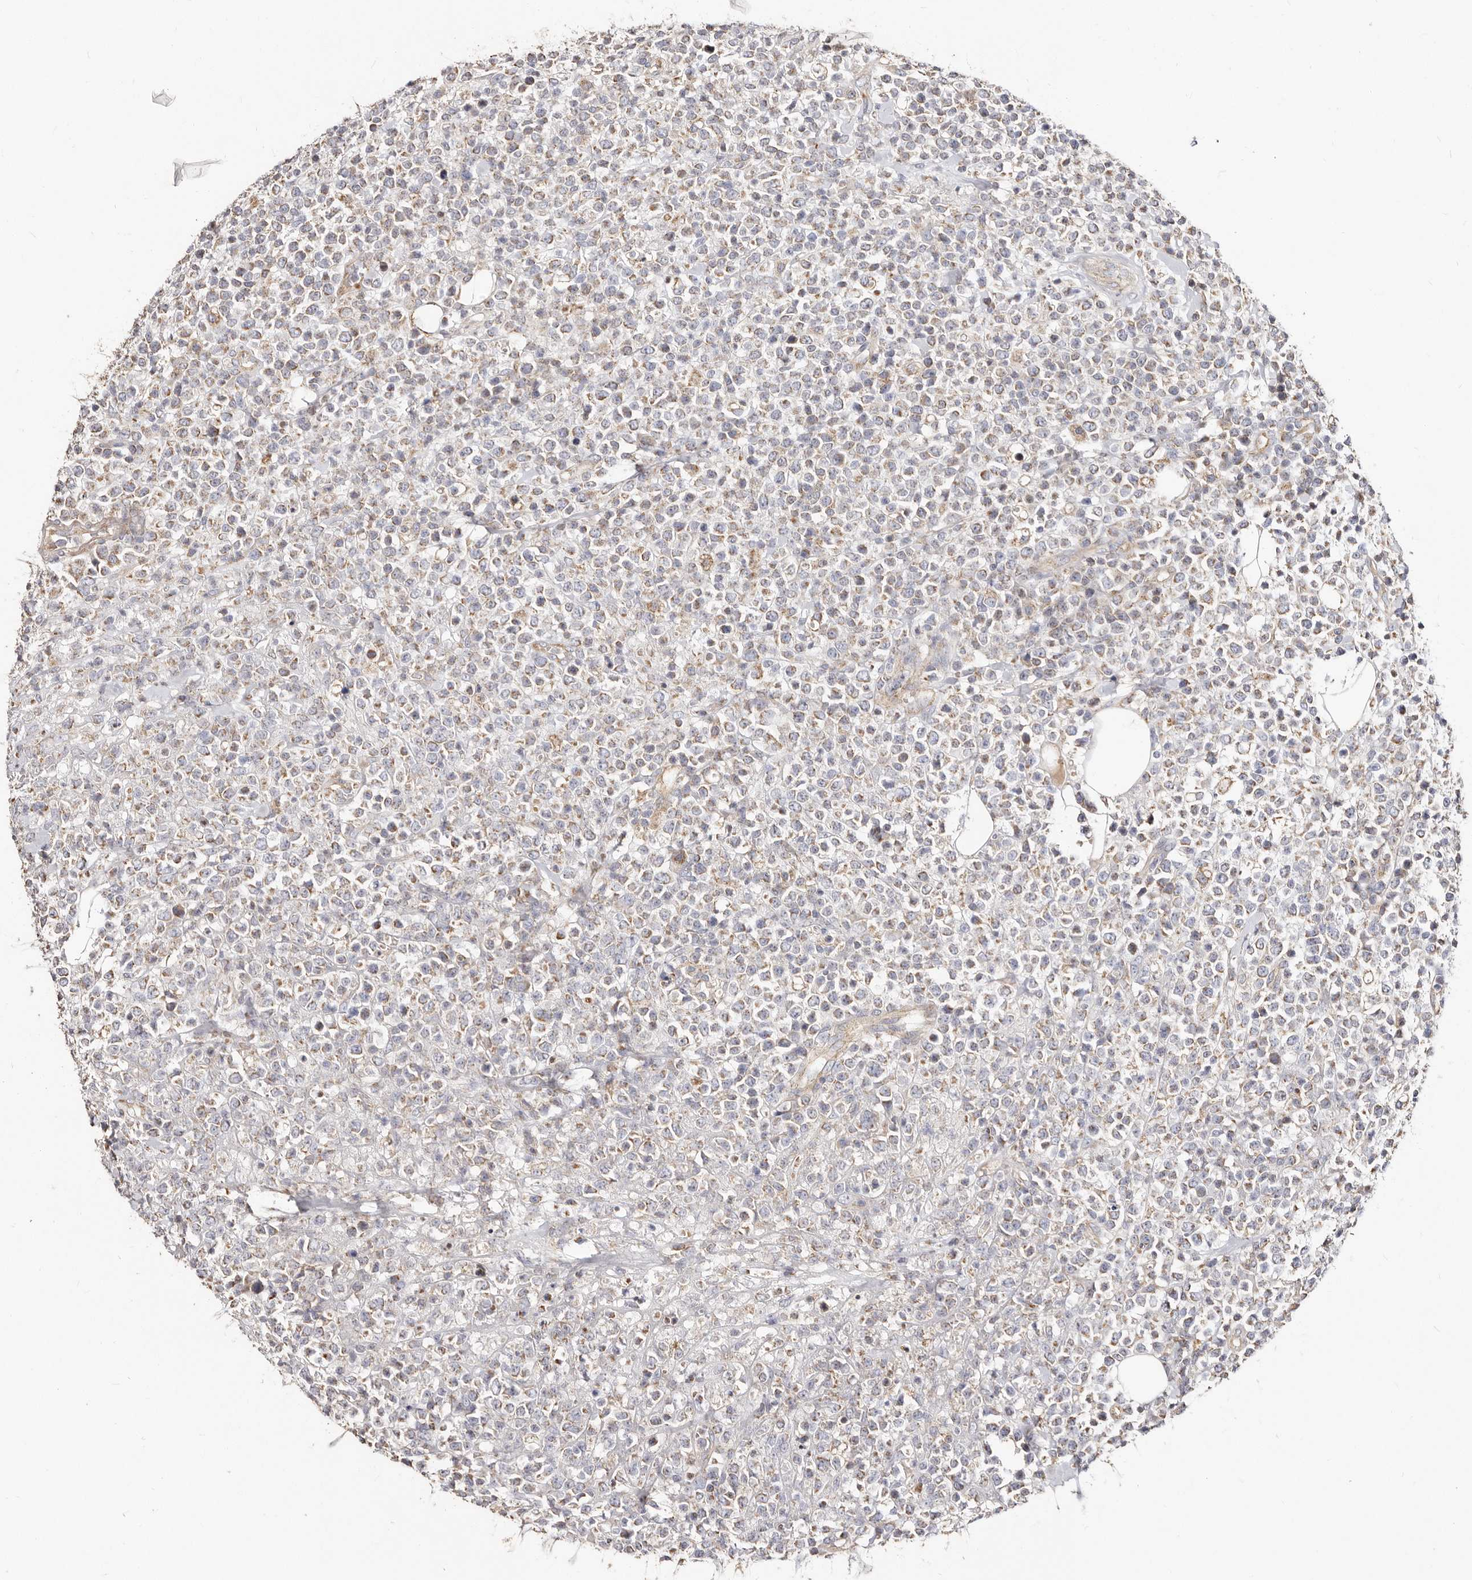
{"staining": {"intensity": "weak", "quantity": "<25%", "location": "cytoplasmic/membranous"}, "tissue": "lymphoma", "cell_type": "Tumor cells", "image_type": "cancer", "snomed": [{"axis": "morphology", "description": "Malignant lymphoma, non-Hodgkin's type, High grade"}, {"axis": "topography", "description": "Colon"}], "caption": "The IHC photomicrograph has no significant staining in tumor cells of malignant lymphoma, non-Hodgkin's type (high-grade) tissue. (DAB immunohistochemistry (IHC), high magnification).", "gene": "BAIAP2L1", "patient": {"sex": "female", "age": 53}}